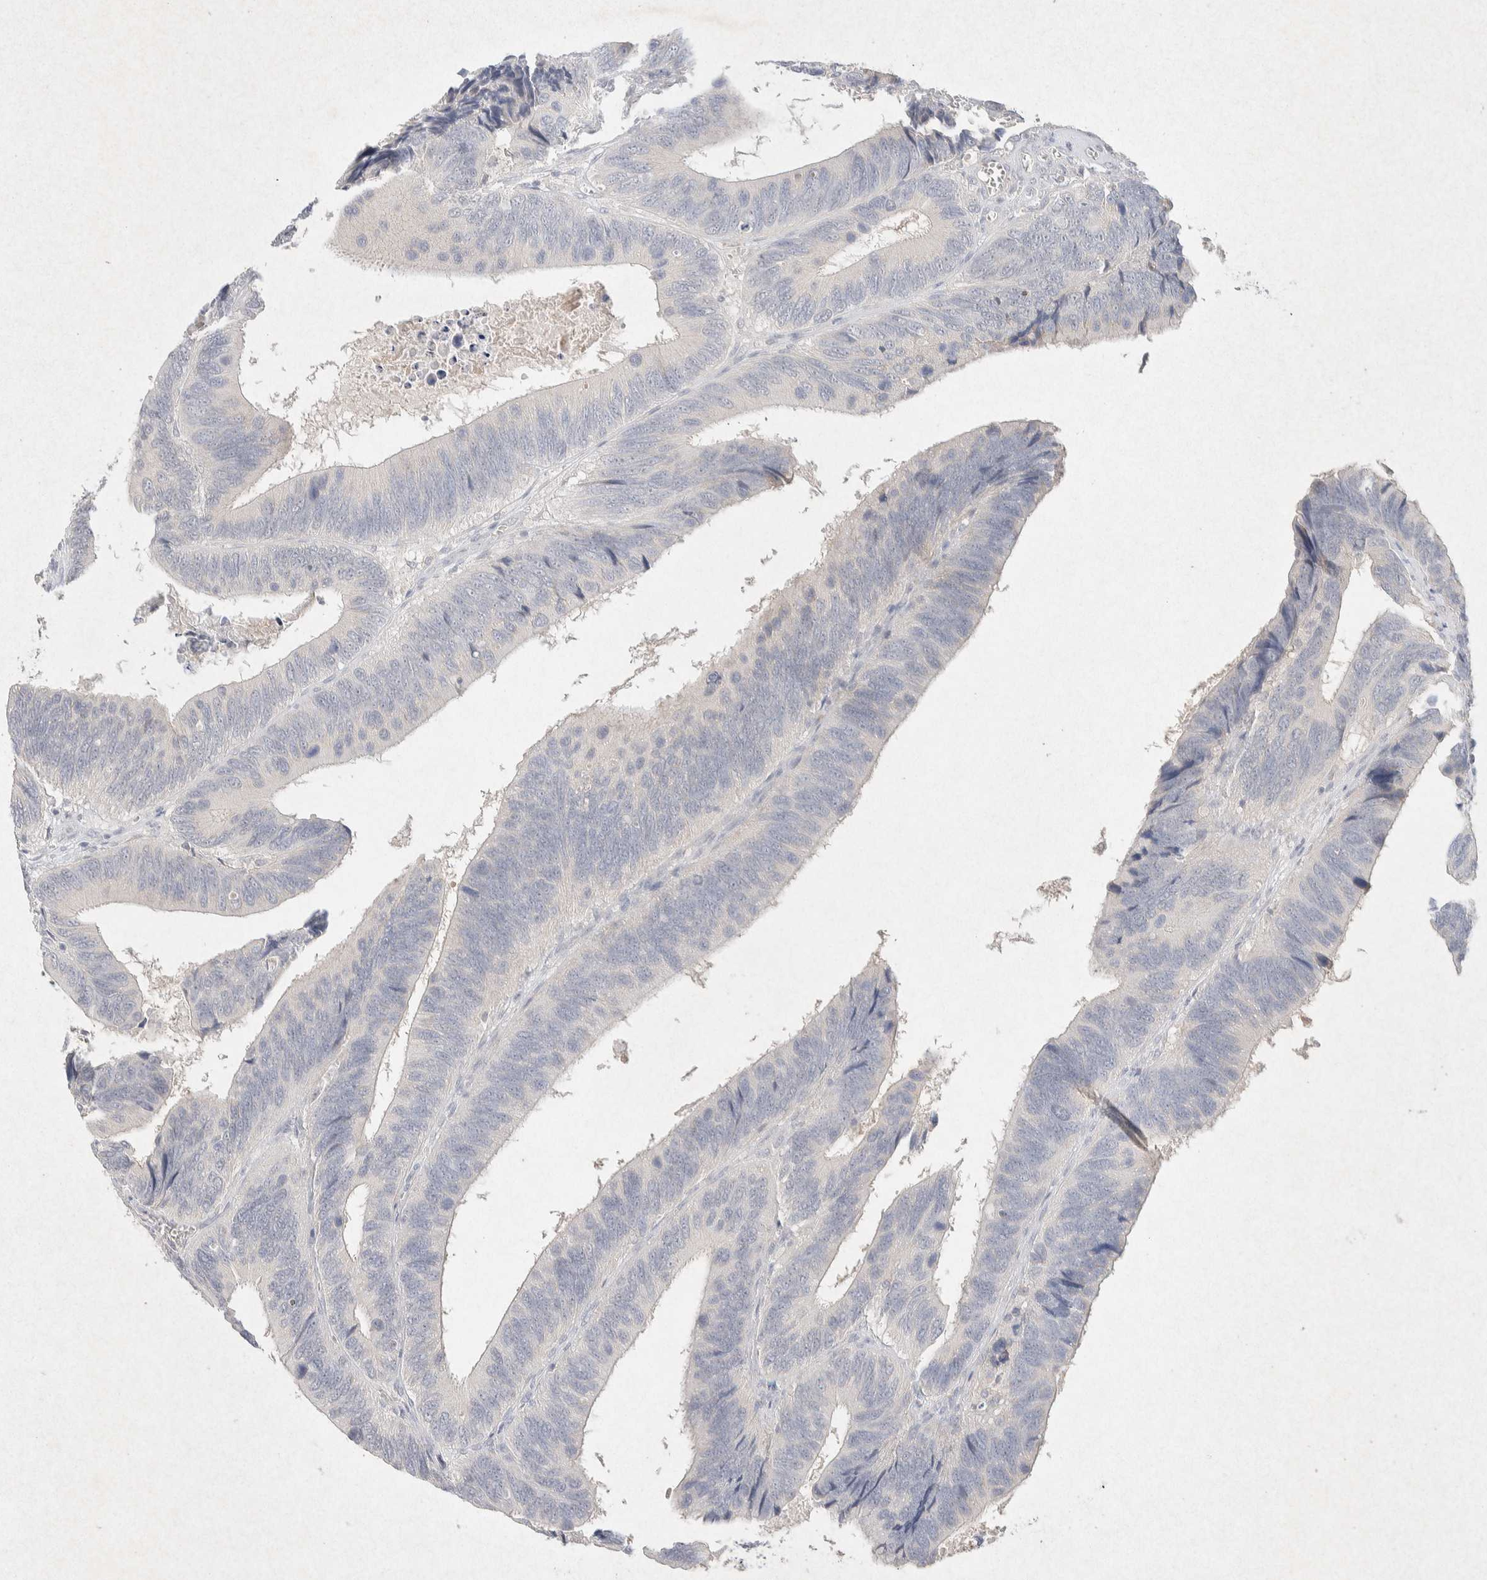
{"staining": {"intensity": "negative", "quantity": "none", "location": "none"}, "tissue": "colorectal cancer", "cell_type": "Tumor cells", "image_type": "cancer", "snomed": [{"axis": "morphology", "description": "Adenocarcinoma, NOS"}, {"axis": "topography", "description": "Colon"}], "caption": "Immunohistochemical staining of adenocarcinoma (colorectal) reveals no significant positivity in tumor cells.", "gene": "GNAI1", "patient": {"sex": "male", "age": 72}}